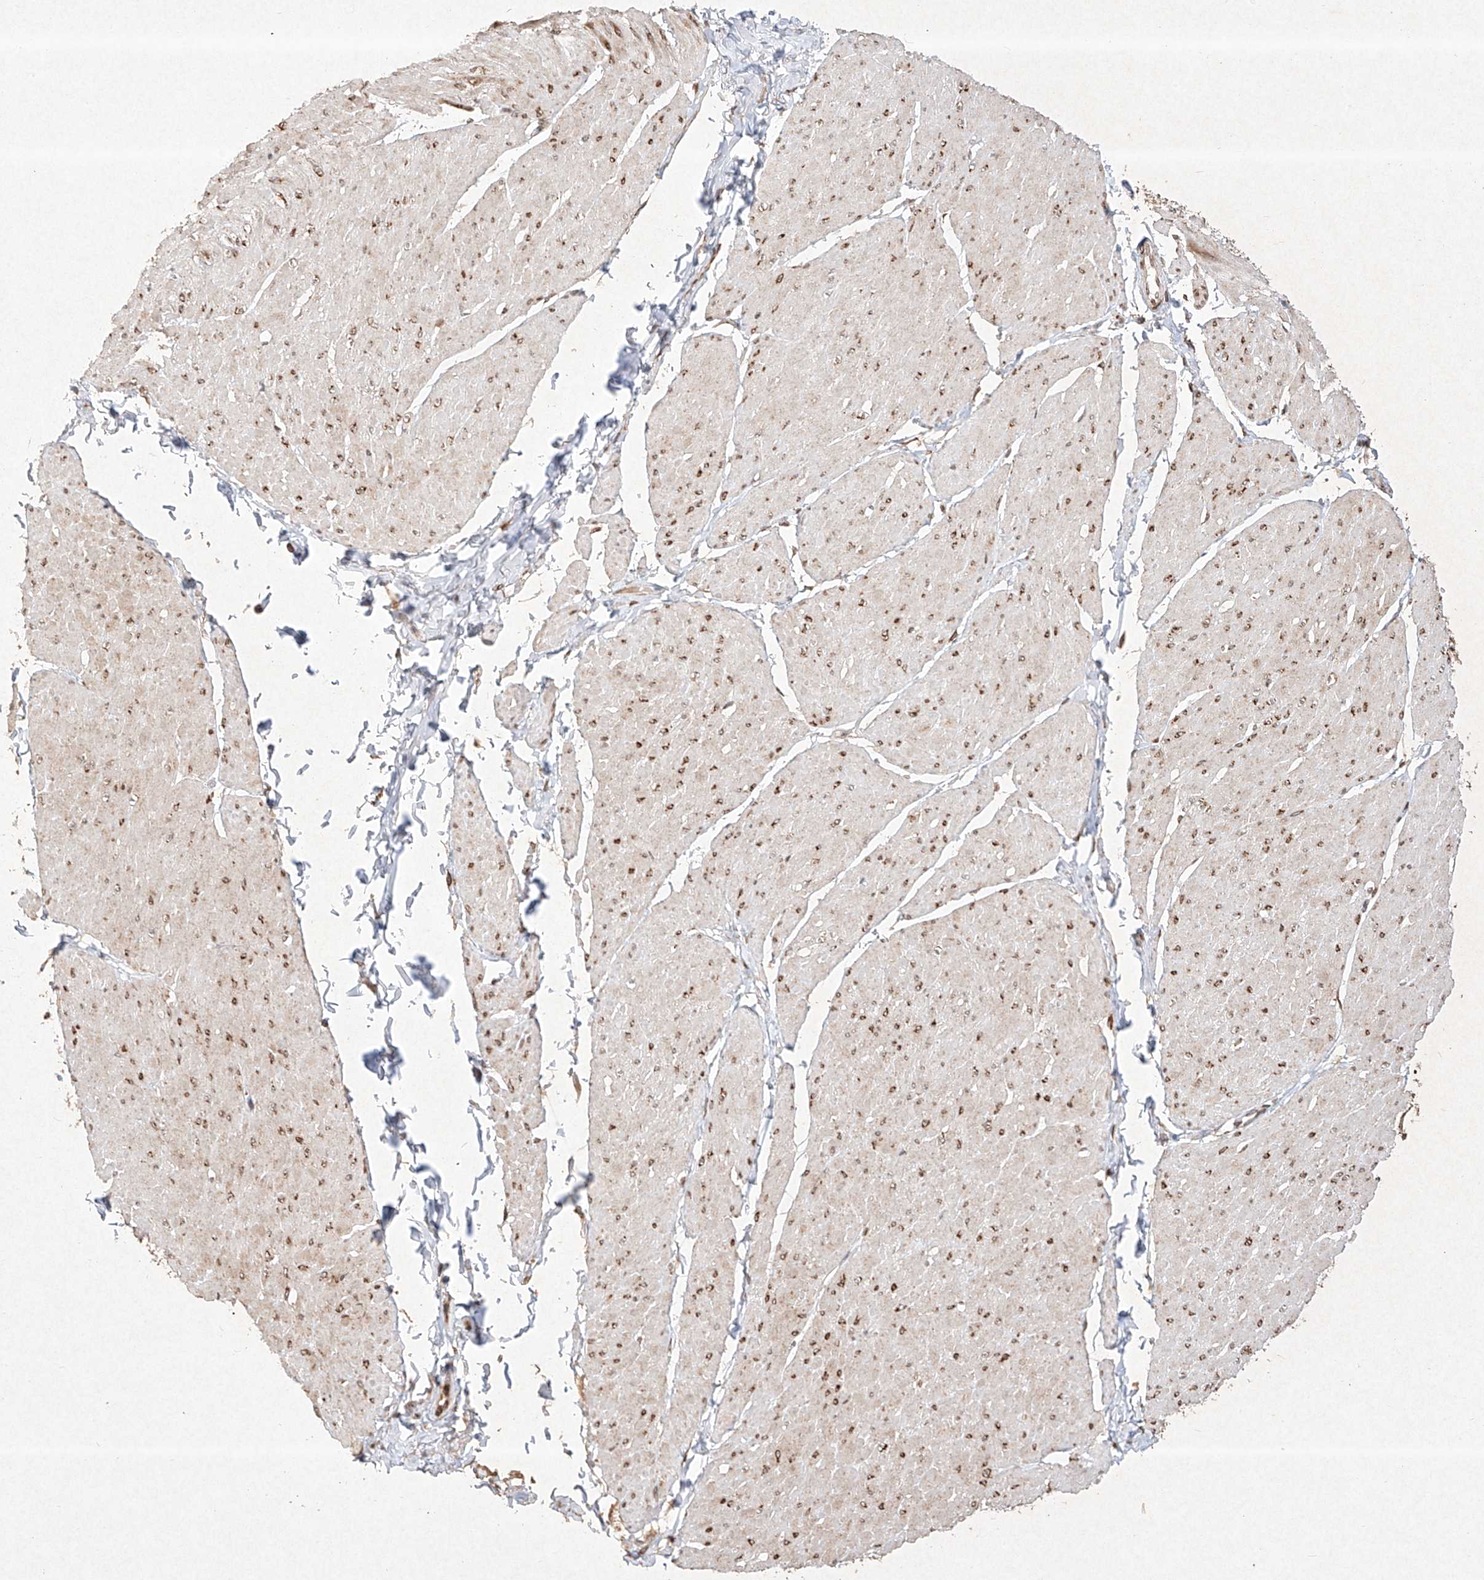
{"staining": {"intensity": "moderate", "quantity": "25%-75%", "location": "cytoplasmic/membranous,nuclear"}, "tissue": "smooth muscle", "cell_type": "Smooth muscle cells", "image_type": "normal", "snomed": [{"axis": "morphology", "description": "Urothelial carcinoma, High grade"}, {"axis": "topography", "description": "Urinary bladder"}], "caption": "Protein positivity by IHC exhibits moderate cytoplasmic/membranous,nuclear staining in about 25%-75% of smooth muscle cells in benign smooth muscle. The protein of interest is shown in brown color, while the nuclei are stained blue.", "gene": "SEMA3B", "patient": {"sex": "male", "age": 46}}